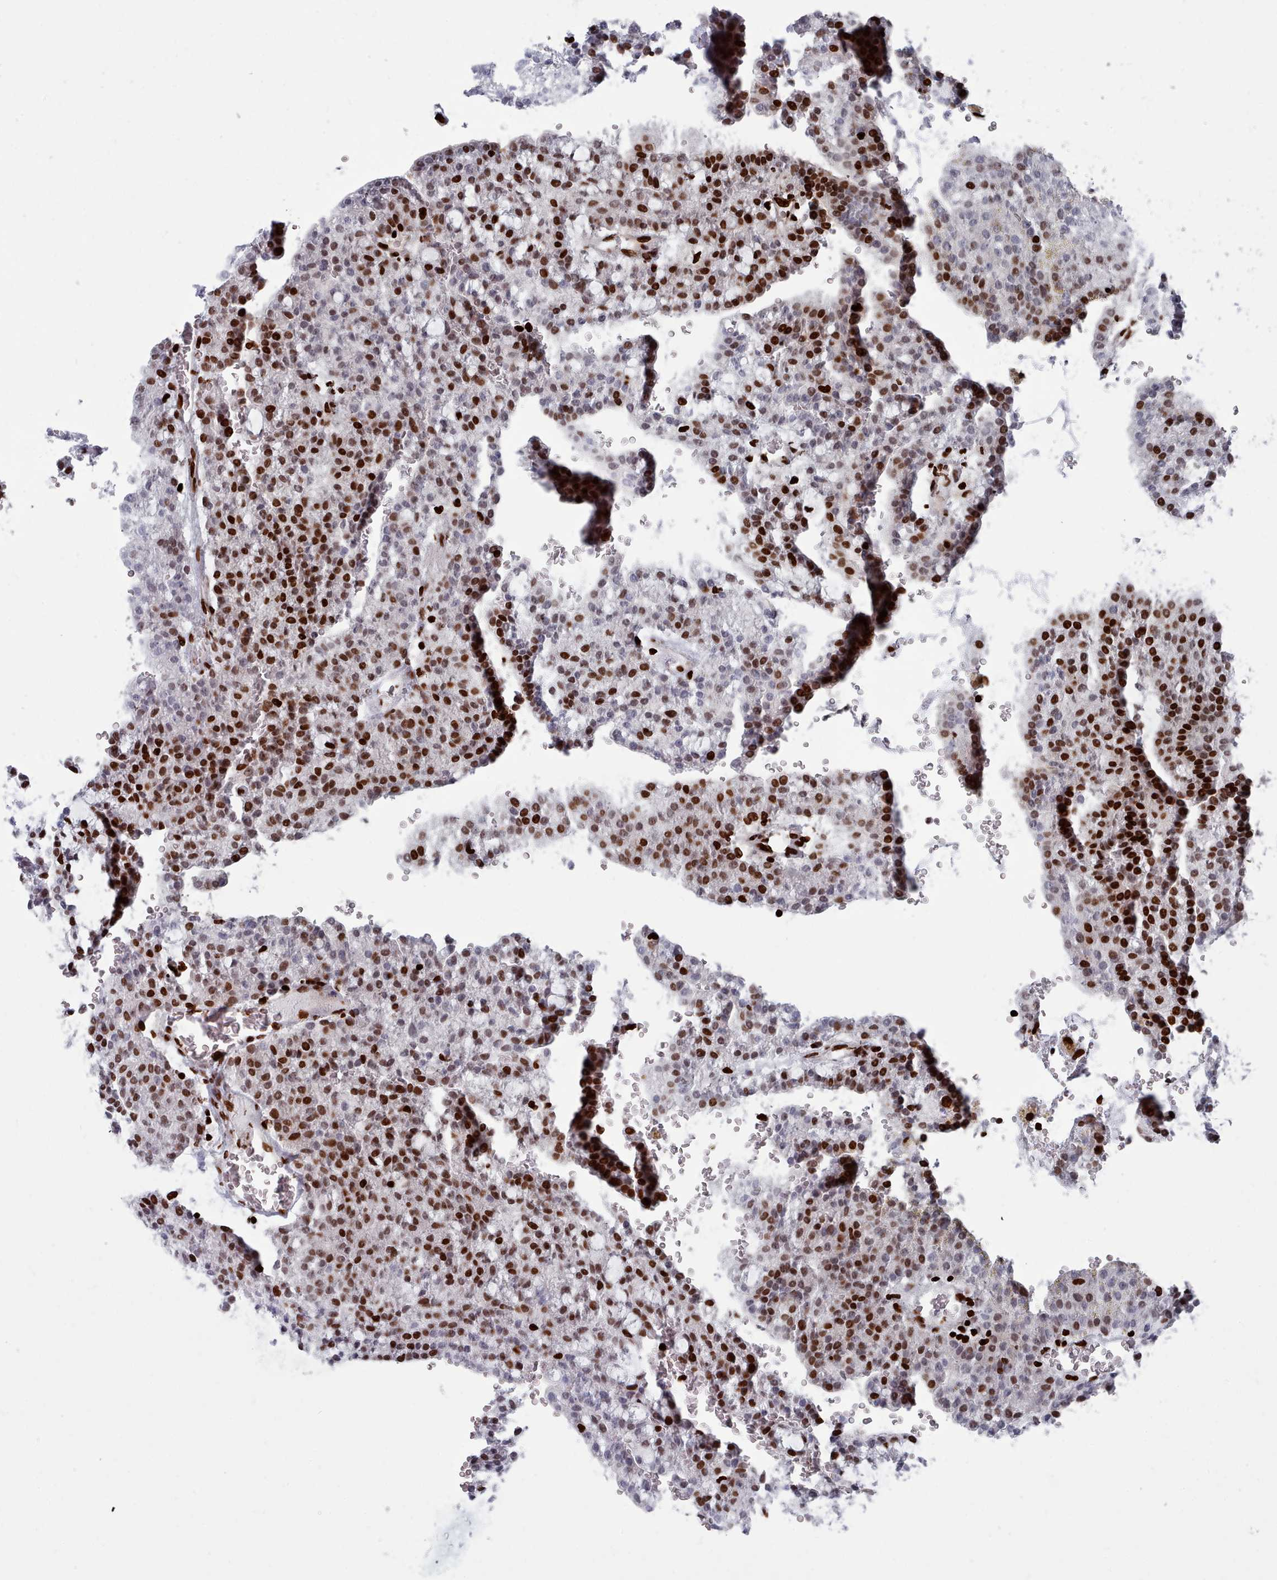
{"staining": {"intensity": "strong", "quantity": "25%-75%", "location": "nuclear"}, "tissue": "renal cancer", "cell_type": "Tumor cells", "image_type": "cancer", "snomed": [{"axis": "morphology", "description": "Adenocarcinoma, NOS"}, {"axis": "topography", "description": "Kidney"}], "caption": "This image reveals immunohistochemistry staining of human renal cancer, with high strong nuclear staining in approximately 25%-75% of tumor cells.", "gene": "PCDHB12", "patient": {"sex": "male", "age": 63}}